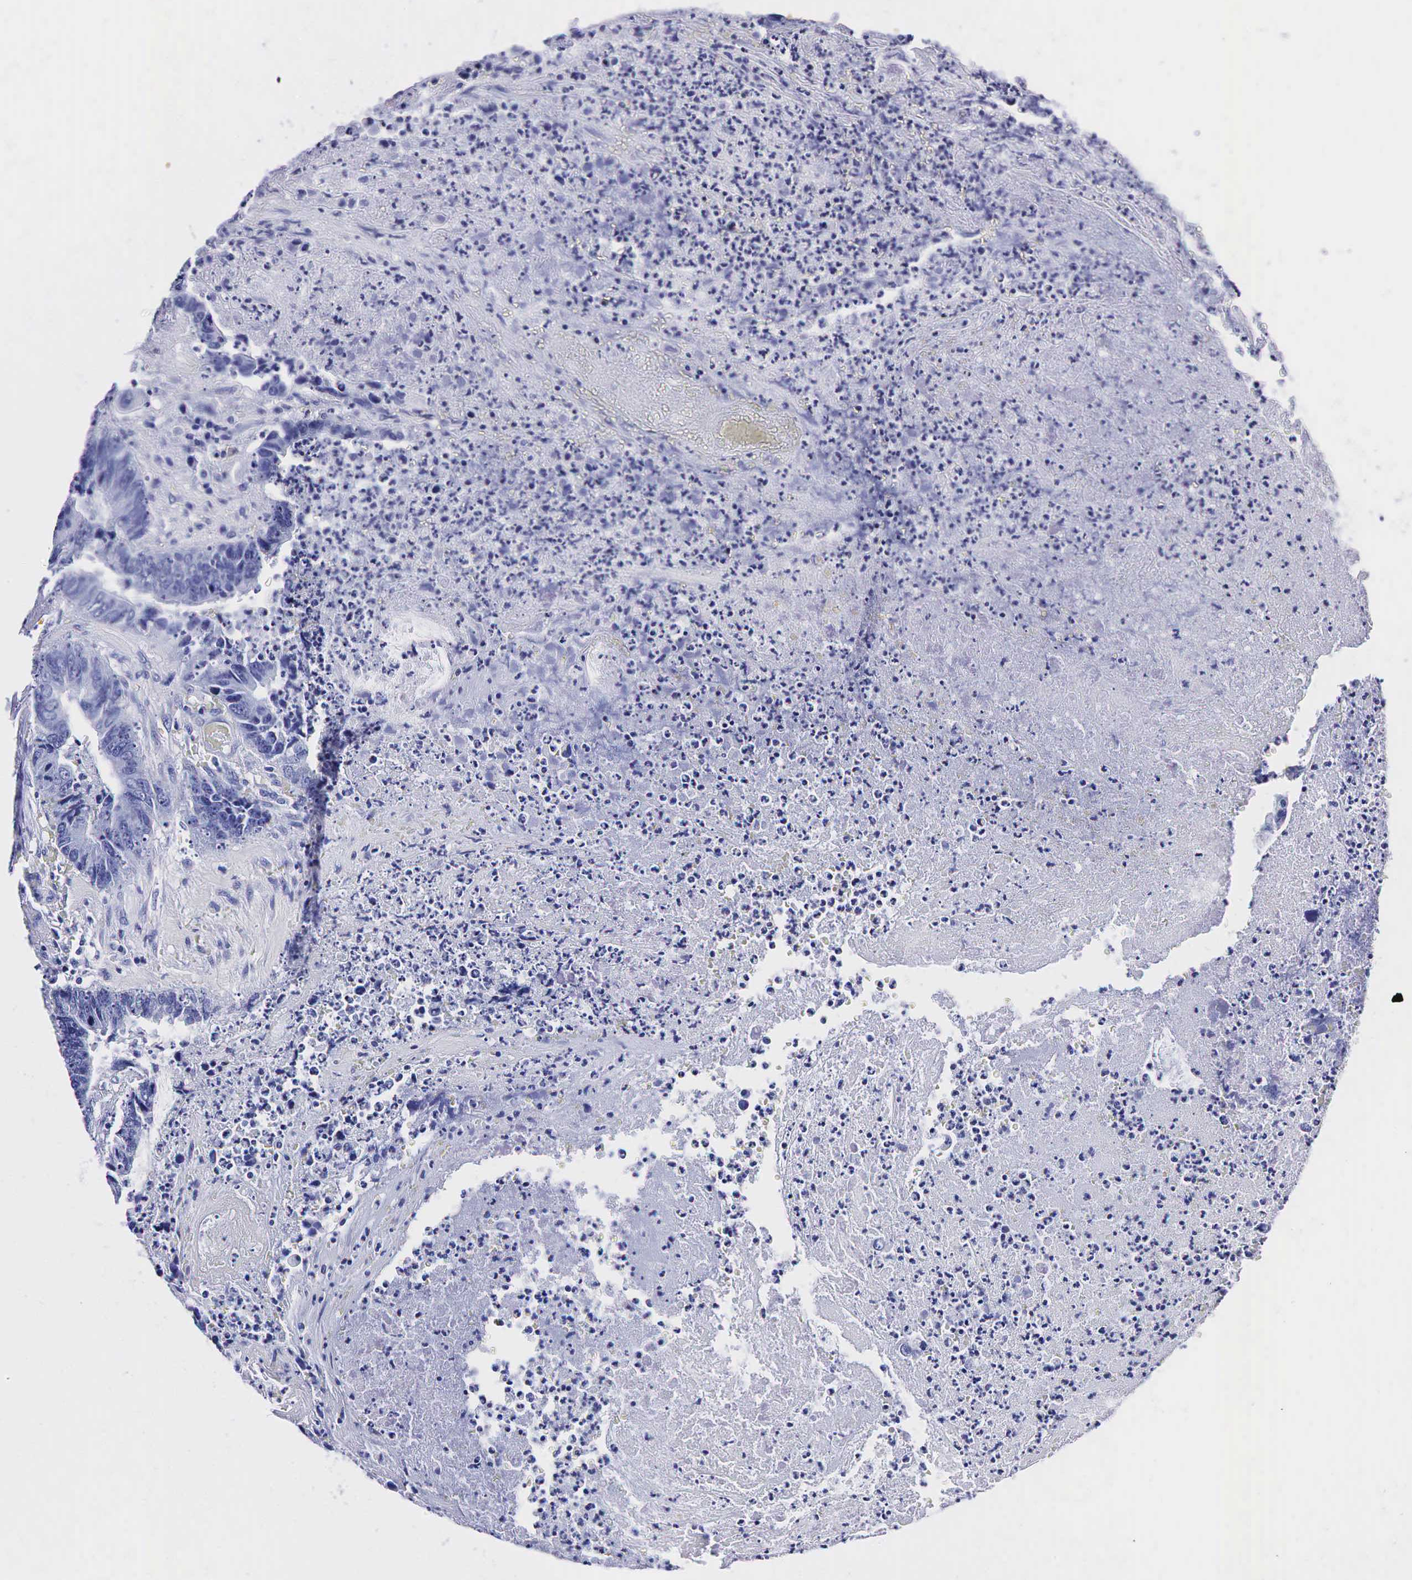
{"staining": {"intensity": "negative", "quantity": "none", "location": "none"}, "tissue": "colorectal cancer", "cell_type": "Tumor cells", "image_type": "cancer", "snomed": [{"axis": "morphology", "description": "Adenocarcinoma, NOS"}, {"axis": "topography", "description": "Rectum"}], "caption": "The image exhibits no significant staining in tumor cells of adenocarcinoma (colorectal).", "gene": "TG", "patient": {"sex": "female", "age": 65}}